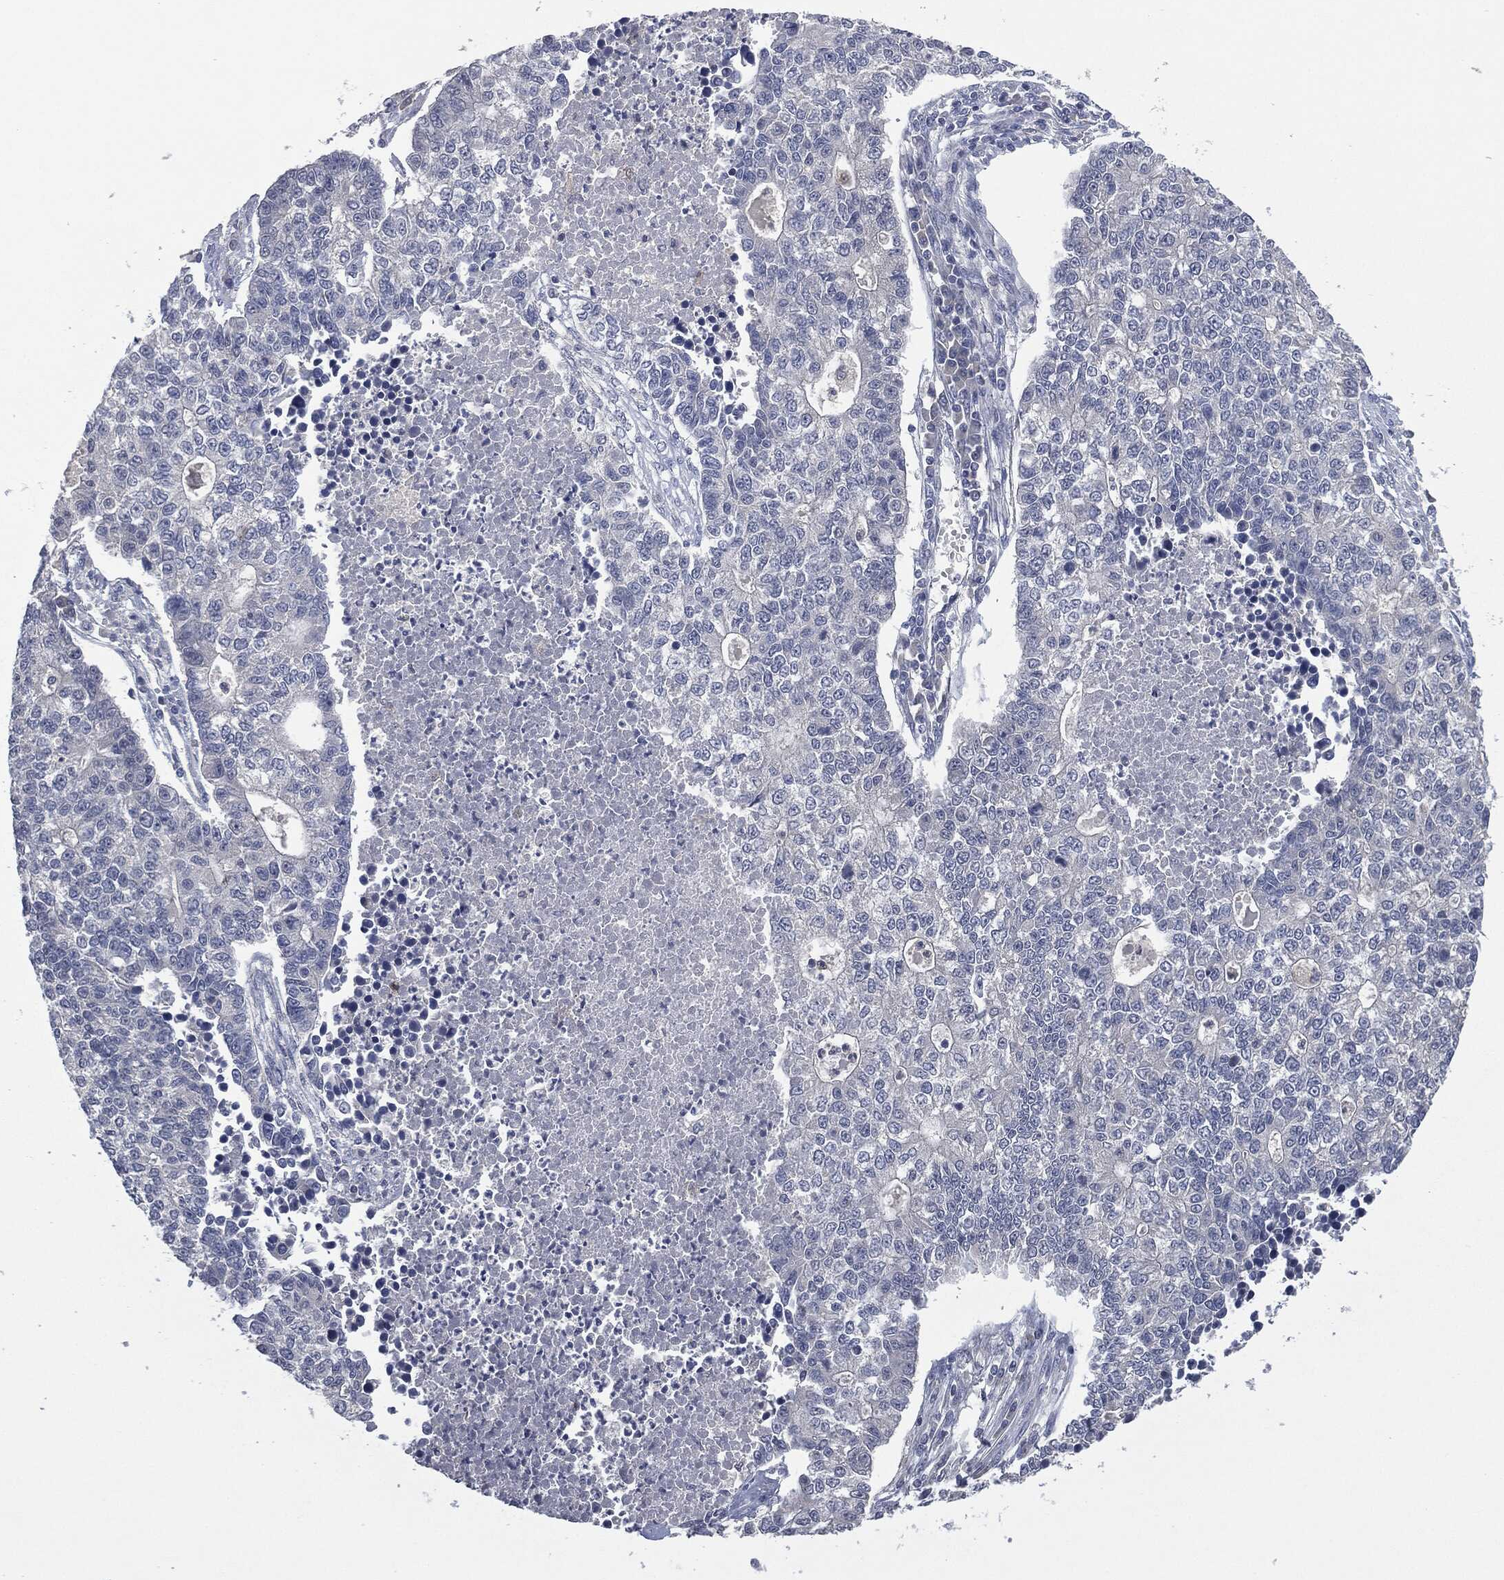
{"staining": {"intensity": "negative", "quantity": "none", "location": "none"}, "tissue": "lung cancer", "cell_type": "Tumor cells", "image_type": "cancer", "snomed": [{"axis": "morphology", "description": "Adenocarcinoma, NOS"}, {"axis": "topography", "description": "Lung"}], "caption": "Tumor cells show no significant protein staining in lung adenocarcinoma.", "gene": "IL1RN", "patient": {"sex": "male", "age": 57}}